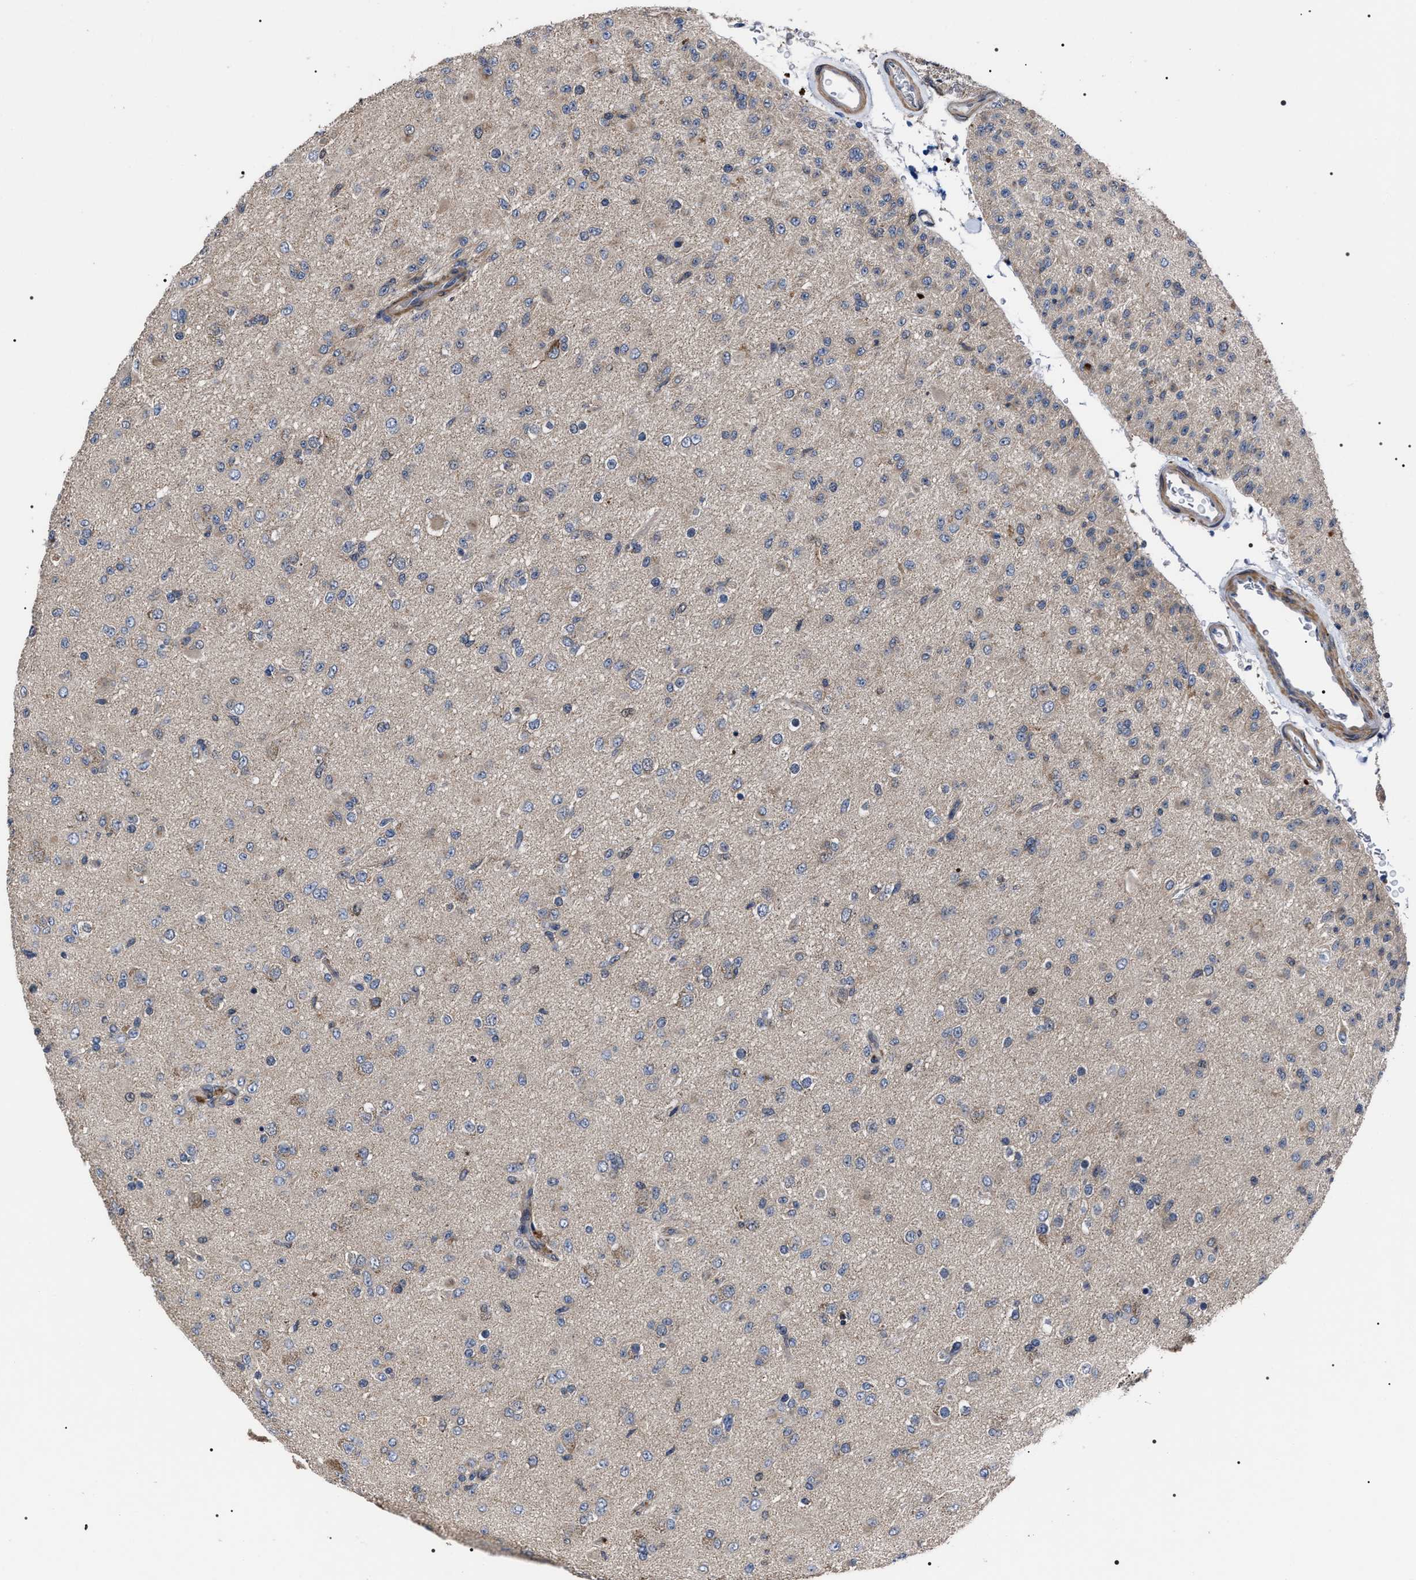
{"staining": {"intensity": "weak", "quantity": "<25%", "location": "cytoplasmic/membranous"}, "tissue": "glioma", "cell_type": "Tumor cells", "image_type": "cancer", "snomed": [{"axis": "morphology", "description": "Glioma, malignant, Low grade"}, {"axis": "topography", "description": "Brain"}], "caption": "Immunohistochemistry photomicrograph of glioma stained for a protein (brown), which displays no positivity in tumor cells.", "gene": "MIS18A", "patient": {"sex": "male", "age": 65}}